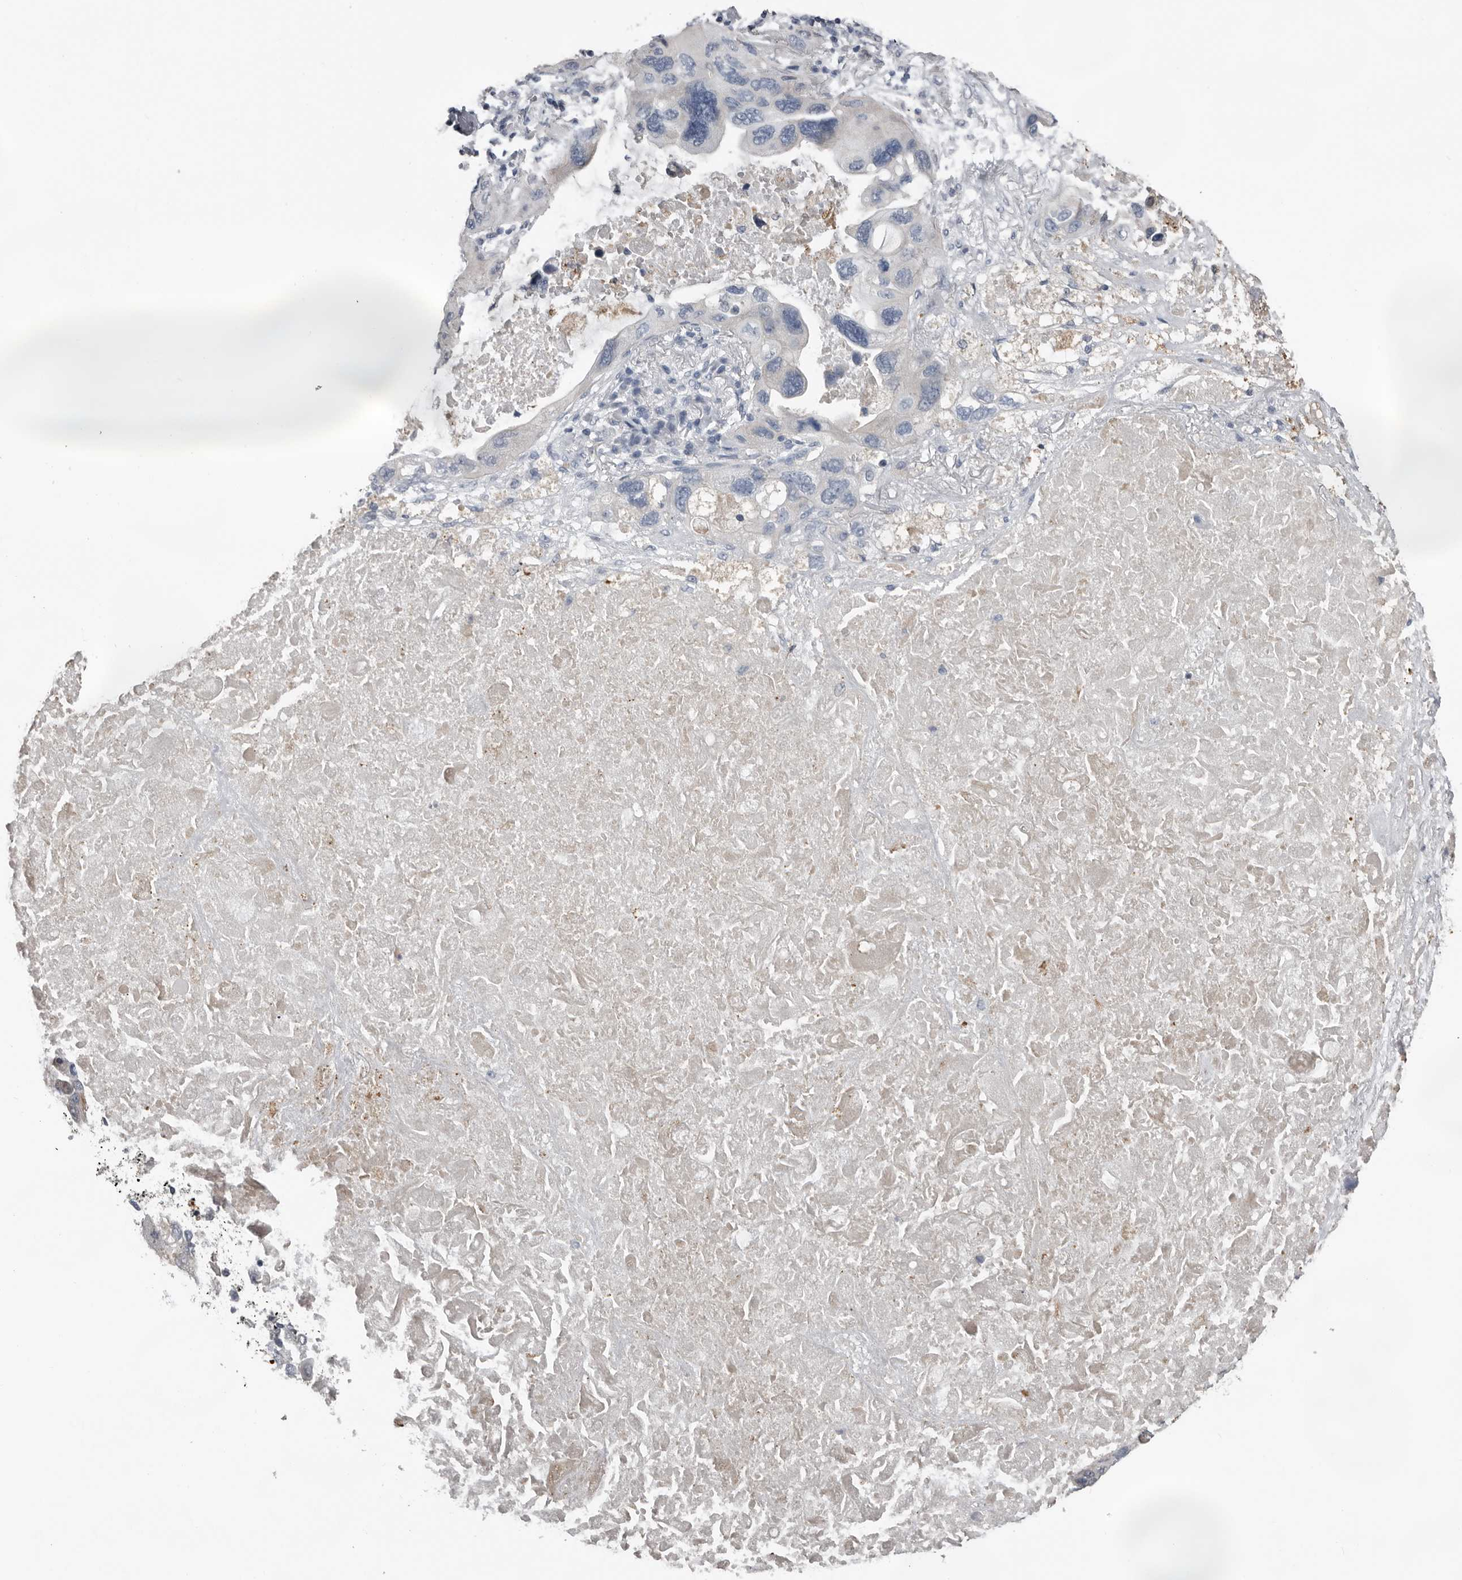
{"staining": {"intensity": "negative", "quantity": "none", "location": "none"}, "tissue": "lung cancer", "cell_type": "Tumor cells", "image_type": "cancer", "snomed": [{"axis": "morphology", "description": "Squamous cell carcinoma, NOS"}, {"axis": "topography", "description": "Lung"}], "caption": "Immunohistochemistry (IHC) photomicrograph of neoplastic tissue: human lung cancer (squamous cell carcinoma) stained with DAB (3,3'-diaminobenzidine) reveals no significant protein staining in tumor cells.", "gene": "FABP7", "patient": {"sex": "female", "age": 73}}